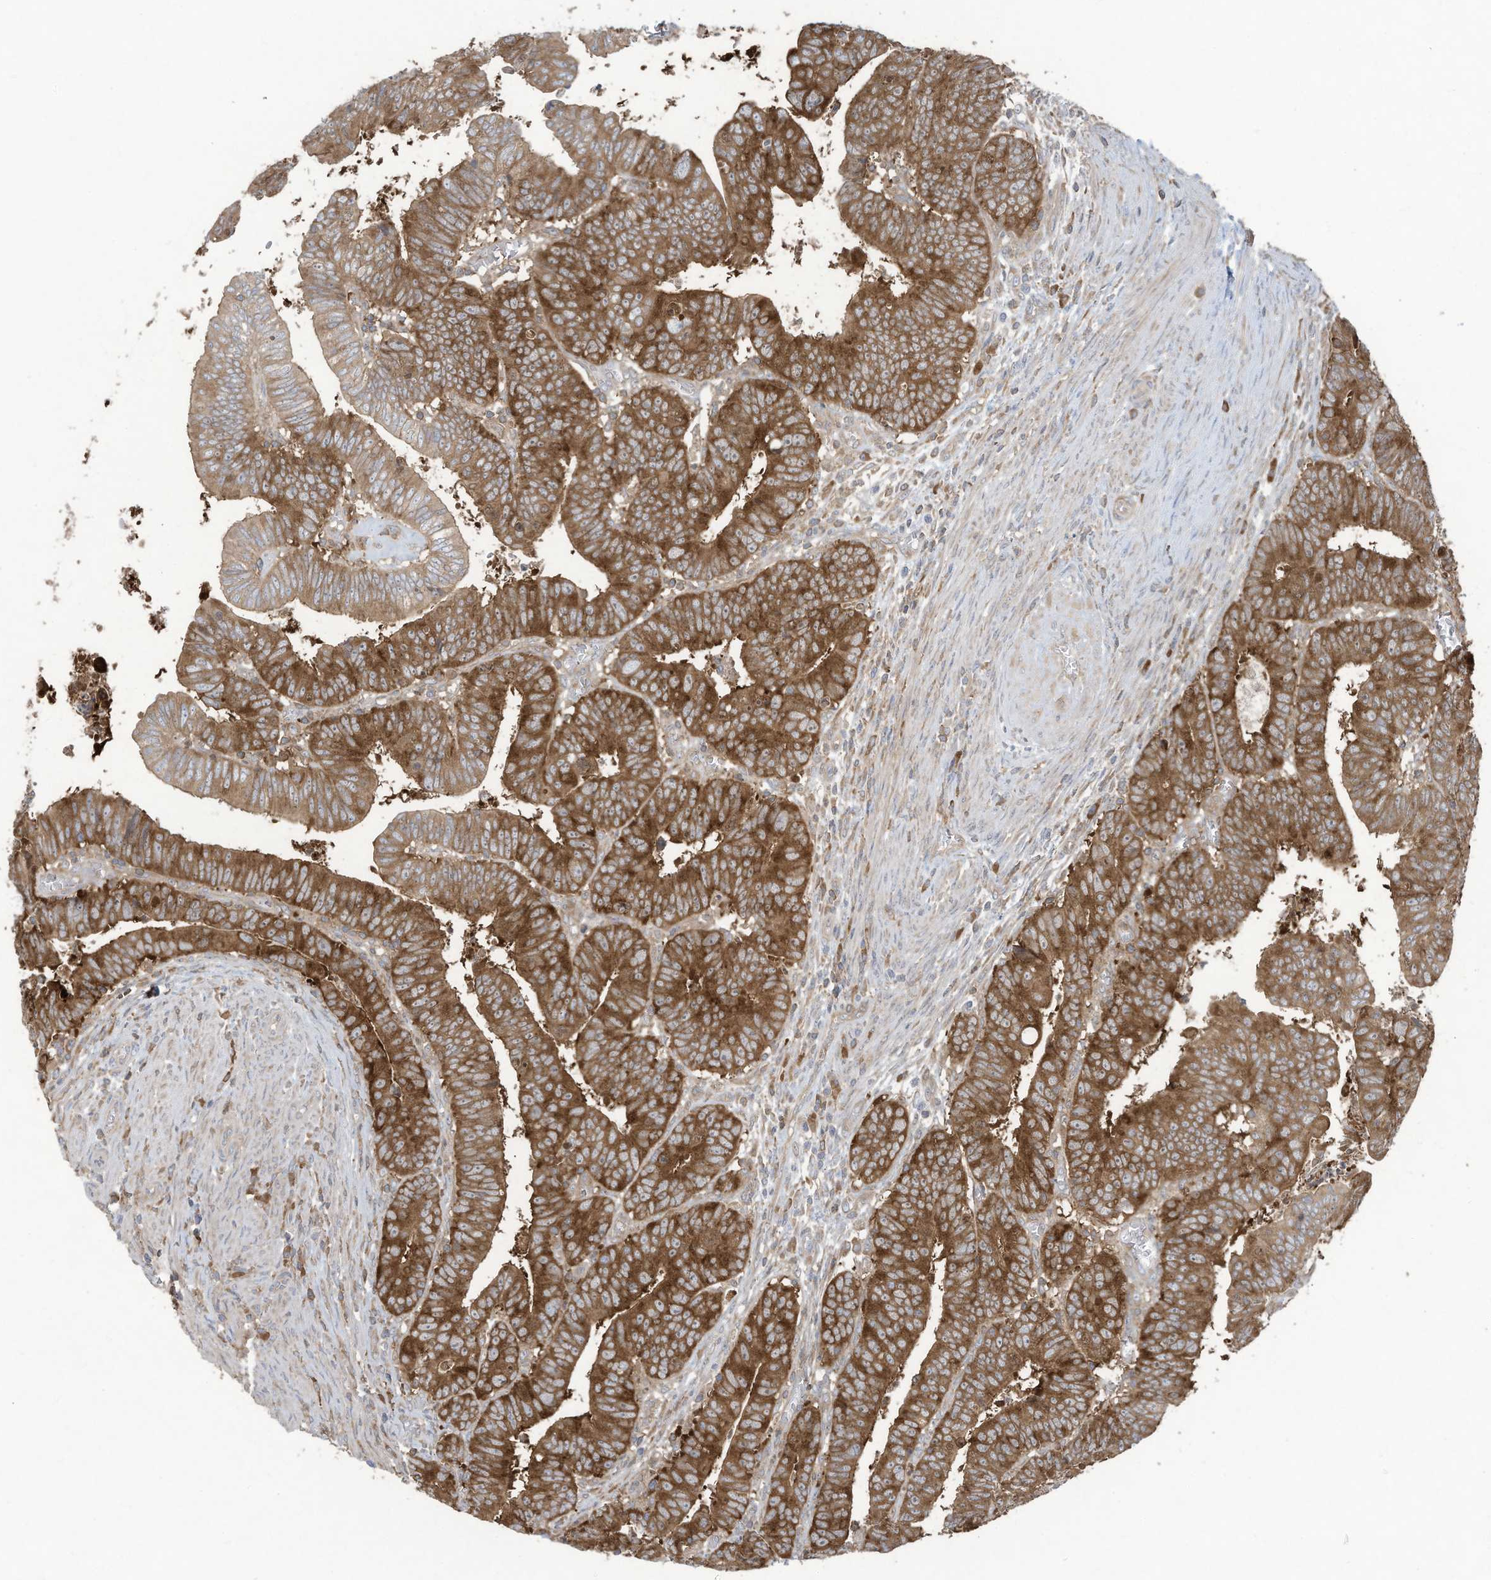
{"staining": {"intensity": "moderate", "quantity": ">75%", "location": "cytoplasmic/membranous"}, "tissue": "colorectal cancer", "cell_type": "Tumor cells", "image_type": "cancer", "snomed": [{"axis": "morphology", "description": "Normal tissue, NOS"}, {"axis": "morphology", "description": "Adenocarcinoma, NOS"}, {"axis": "topography", "description": "Rectum"}], "caption": "Immunohistochemical staining of human colorectal cancer (adenocarcinoma) exhibits moderate cytoplasmic/membranous protein expression in about >75% of tumor cells.", "gene": "OLA1", "patient": {"sex": "female", "age": 65}}